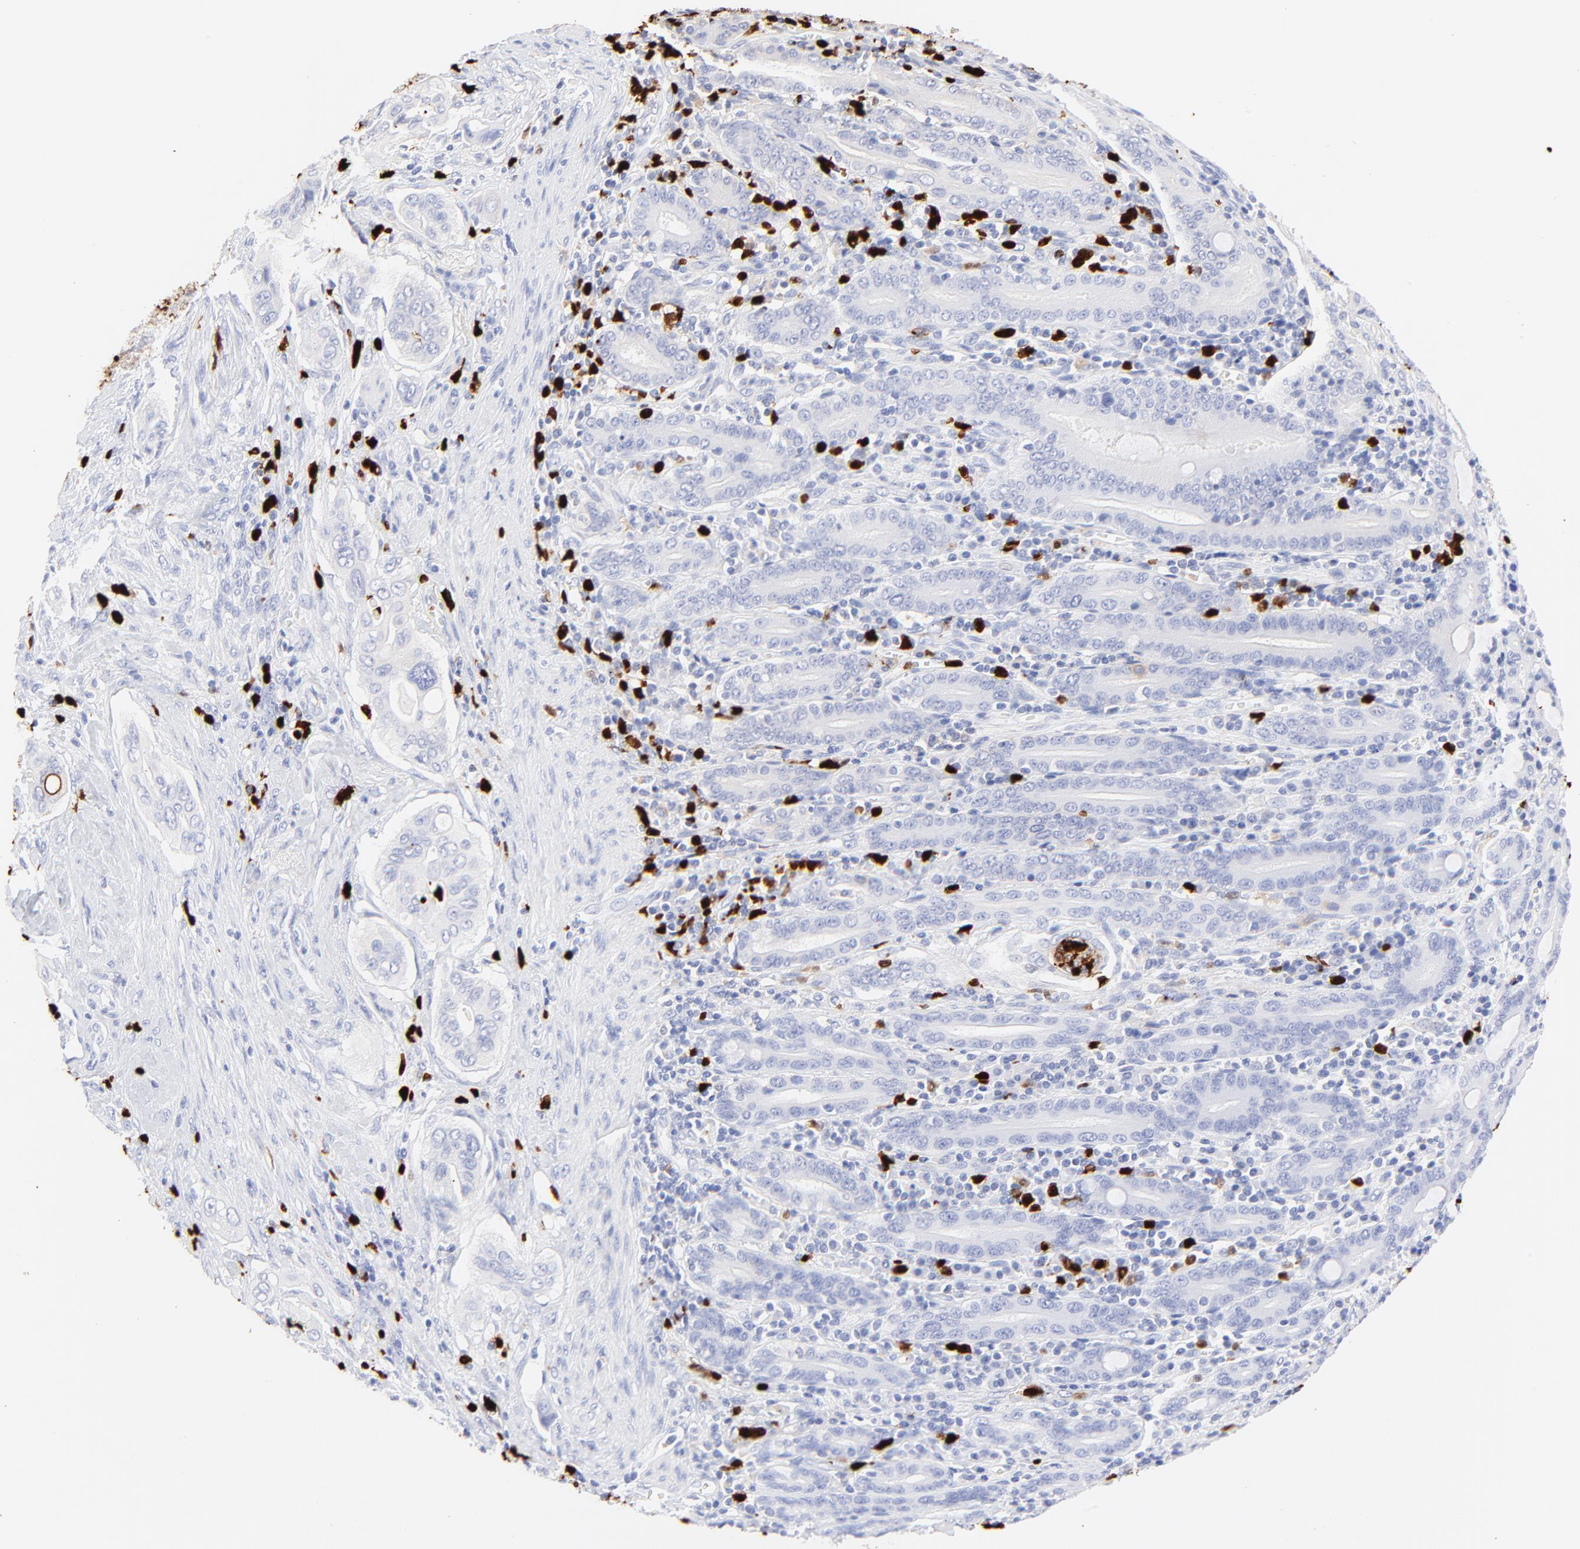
{"staining": {"intensity": "negative", "quantity": "none", "location": "none"}, "tissue": "pancreatic cancer", "cell_type": "Tumor cells", "image_type": "cancer", "snomed": [{"axis": "morphology", "description": "Adenocarcinoma, NOS"}, {"axis": "topography", "description": "Pancreas"}], "caption": "The photomicrograph shows no staining of tumor cells in pancreatic adenocarcinoma.", "gene": "S100A12", "patient": {"sex": "male", "age": 77}}